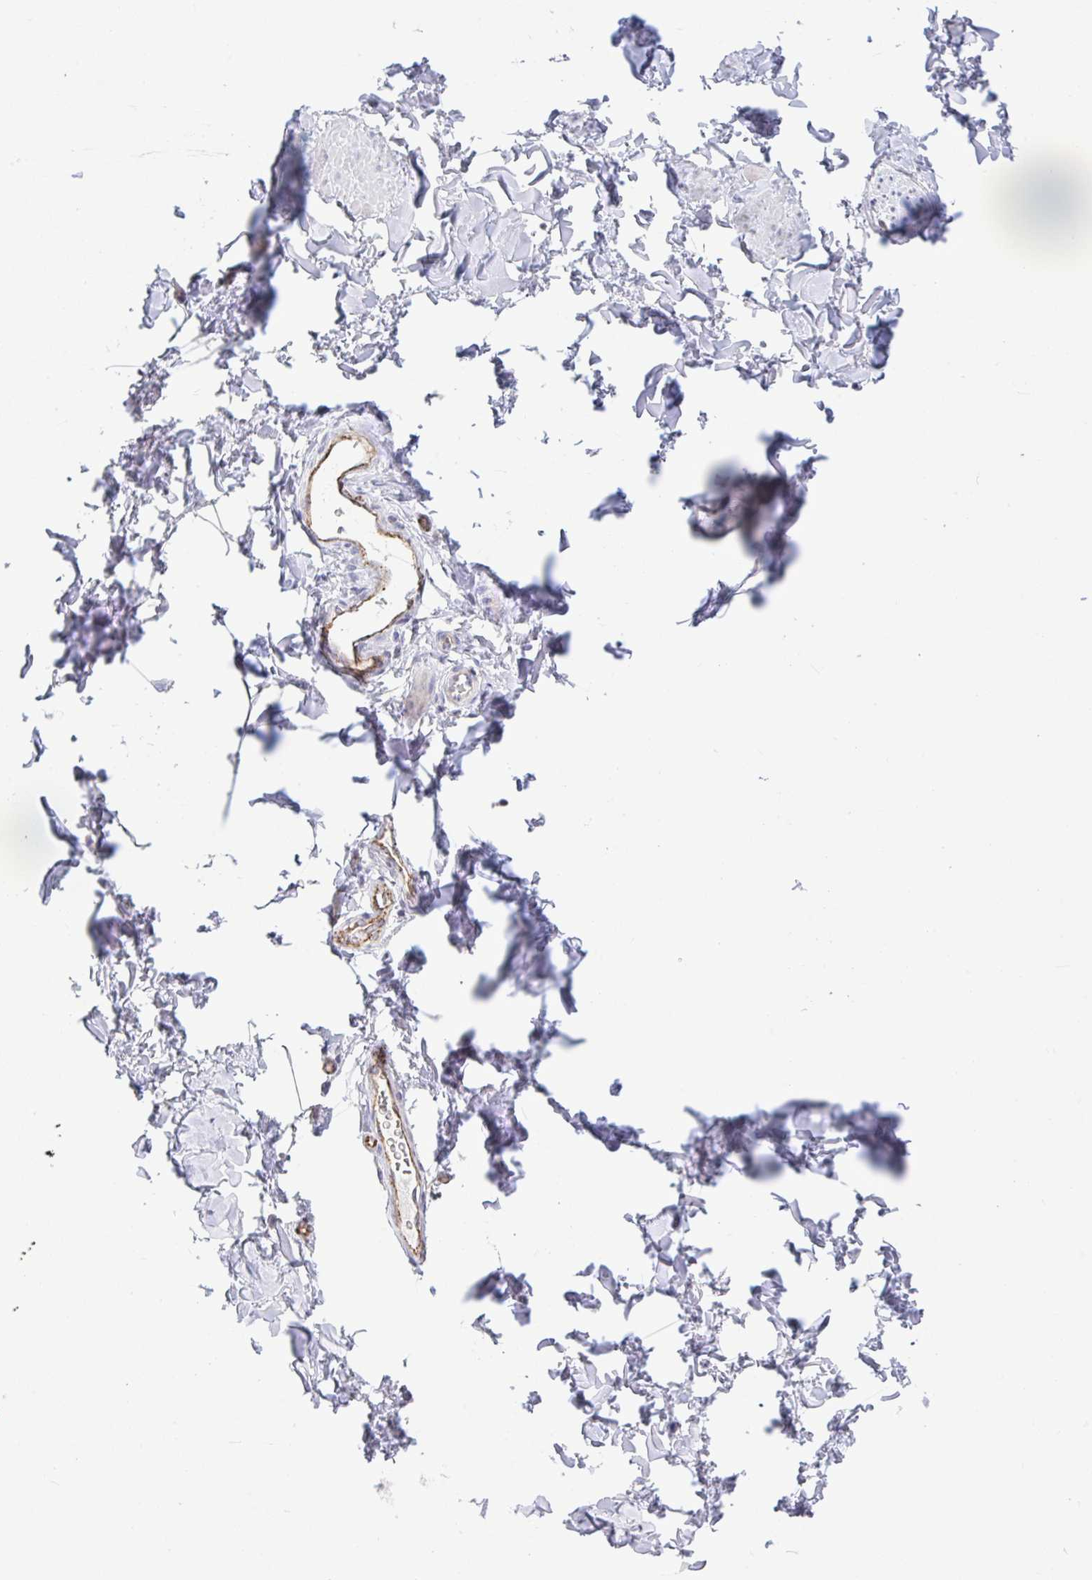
{"staining": {"intensity": "negative", "quantity": "none", "location": "none"}, "tissue": "adipose tissue", "cell_type": "Adipocytes", "image_type": "normal", "snomed": [{"axis": "morphology", "description": "Normal tissue, NOS"}, {"axis": "topography", "description": "Vascular tissue"}, {"axis": "topography", "description": "Peripheral nerve tissue"}], "caption": "Image shows no significant protein positivity in adipocytes of benign adipose tissue. (DAB immunohistochemistry, high magnification).", "gene": "PLCD4", "patient": {"sex": "male", "age": 41}}